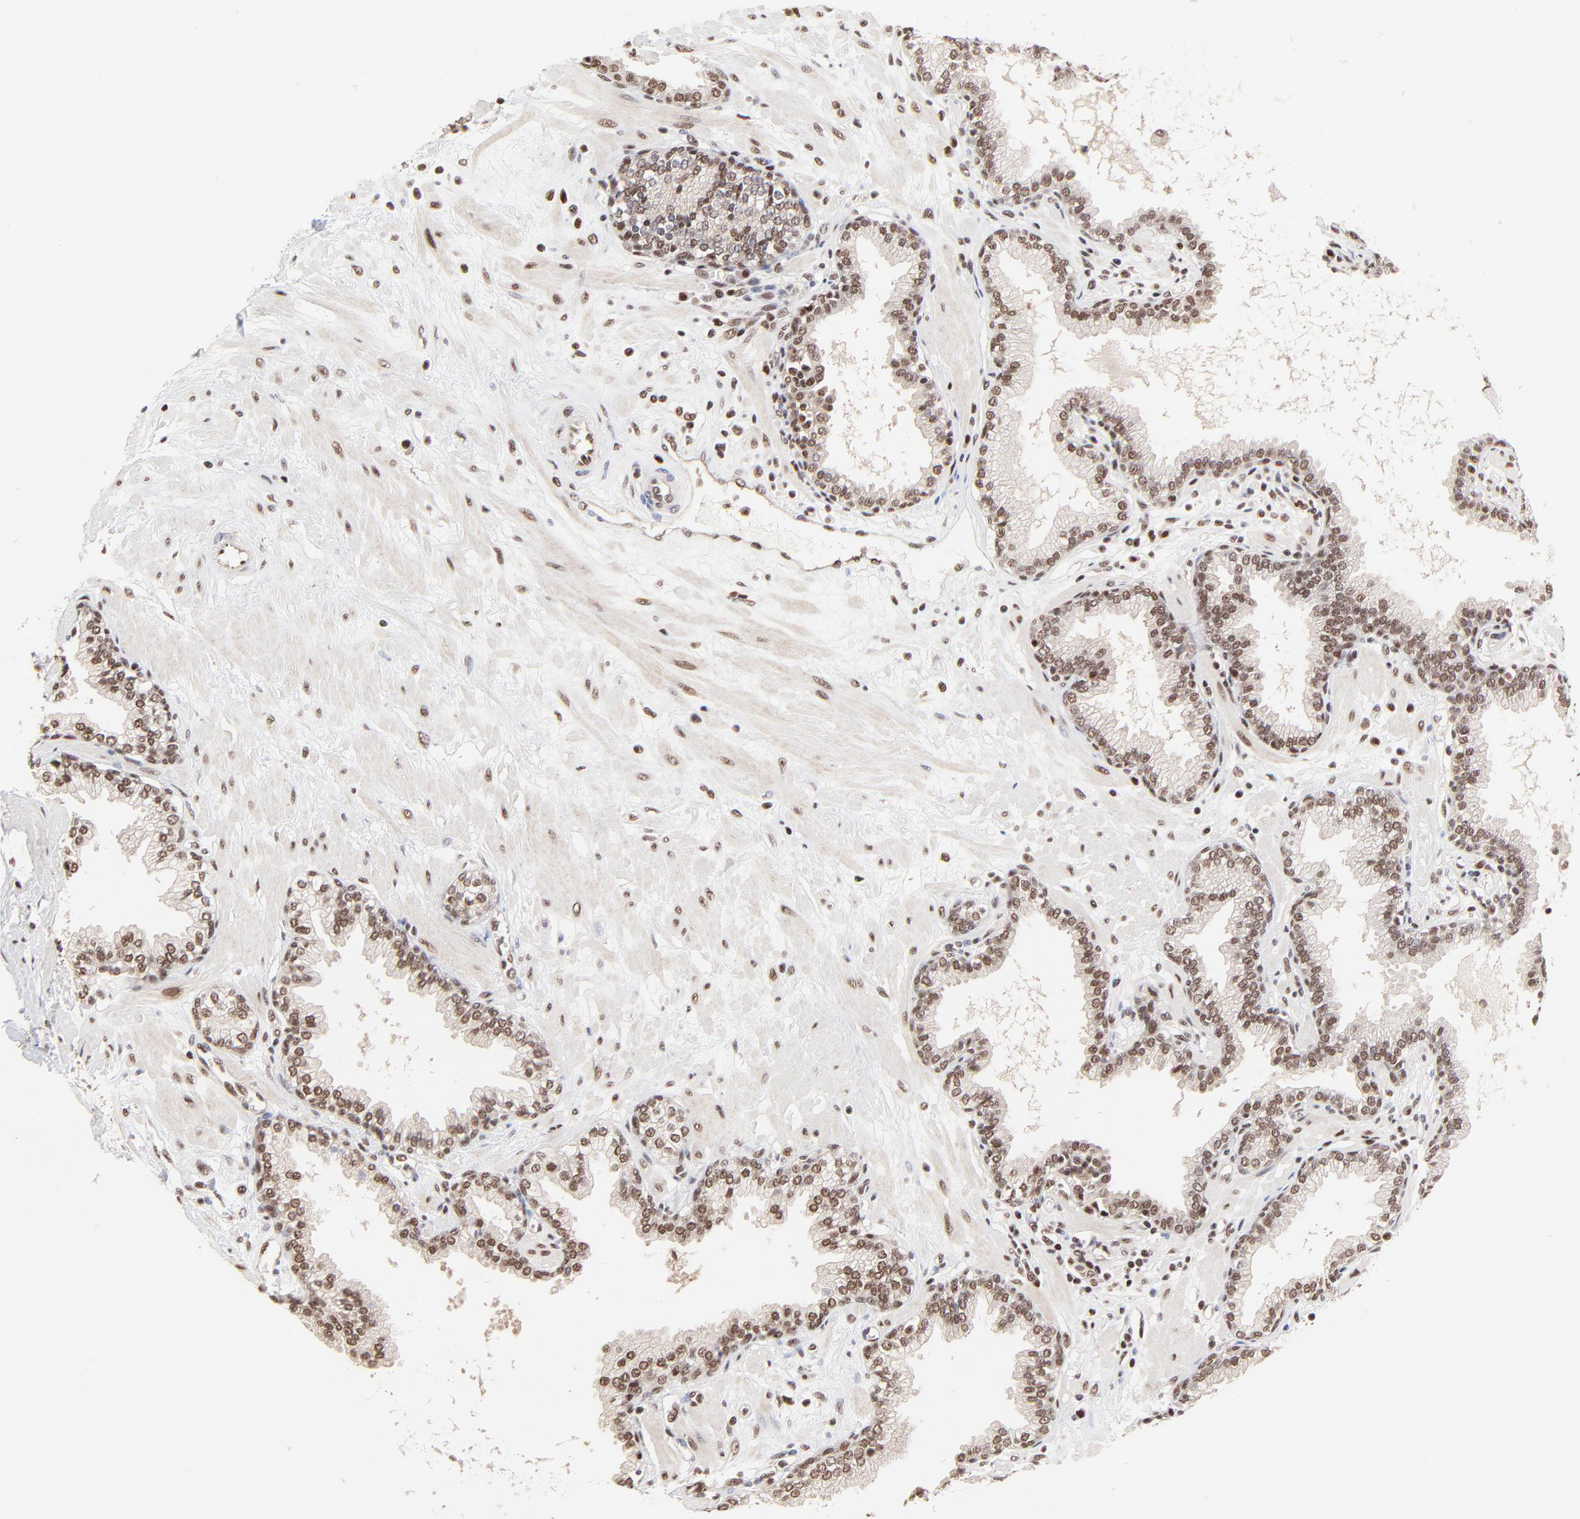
{"staining": {"intensity": "moderate", "quantity": ">75%", "location": "cytoplasmic/membranous,nuclear"}, "tissue": "prostate", "cell_type": "Glandular cells", "image_type": "normal", "snomed": [{"axis": "morphology", "description": "Normal tissue, NOS"}, {"axis": "topography", "description": "Prostate"}], "caption": "Immunohistochemistry (IHC) staining of unremarkable prostate, which reveals medium levels of moderate cytoplasmic/membranous,nuclear expression in about >75% of glandular cells indicating moderate cytoplasmic/membranous,nuclear protein staining. The staining was performed using DAB (3,3'-diaminobenzidine) (brown) for protein detection and nuclei were counterstained in hematoxylin (blue).", "gene": "DSN1", "patient": {"sex": "male", "age": 64}}